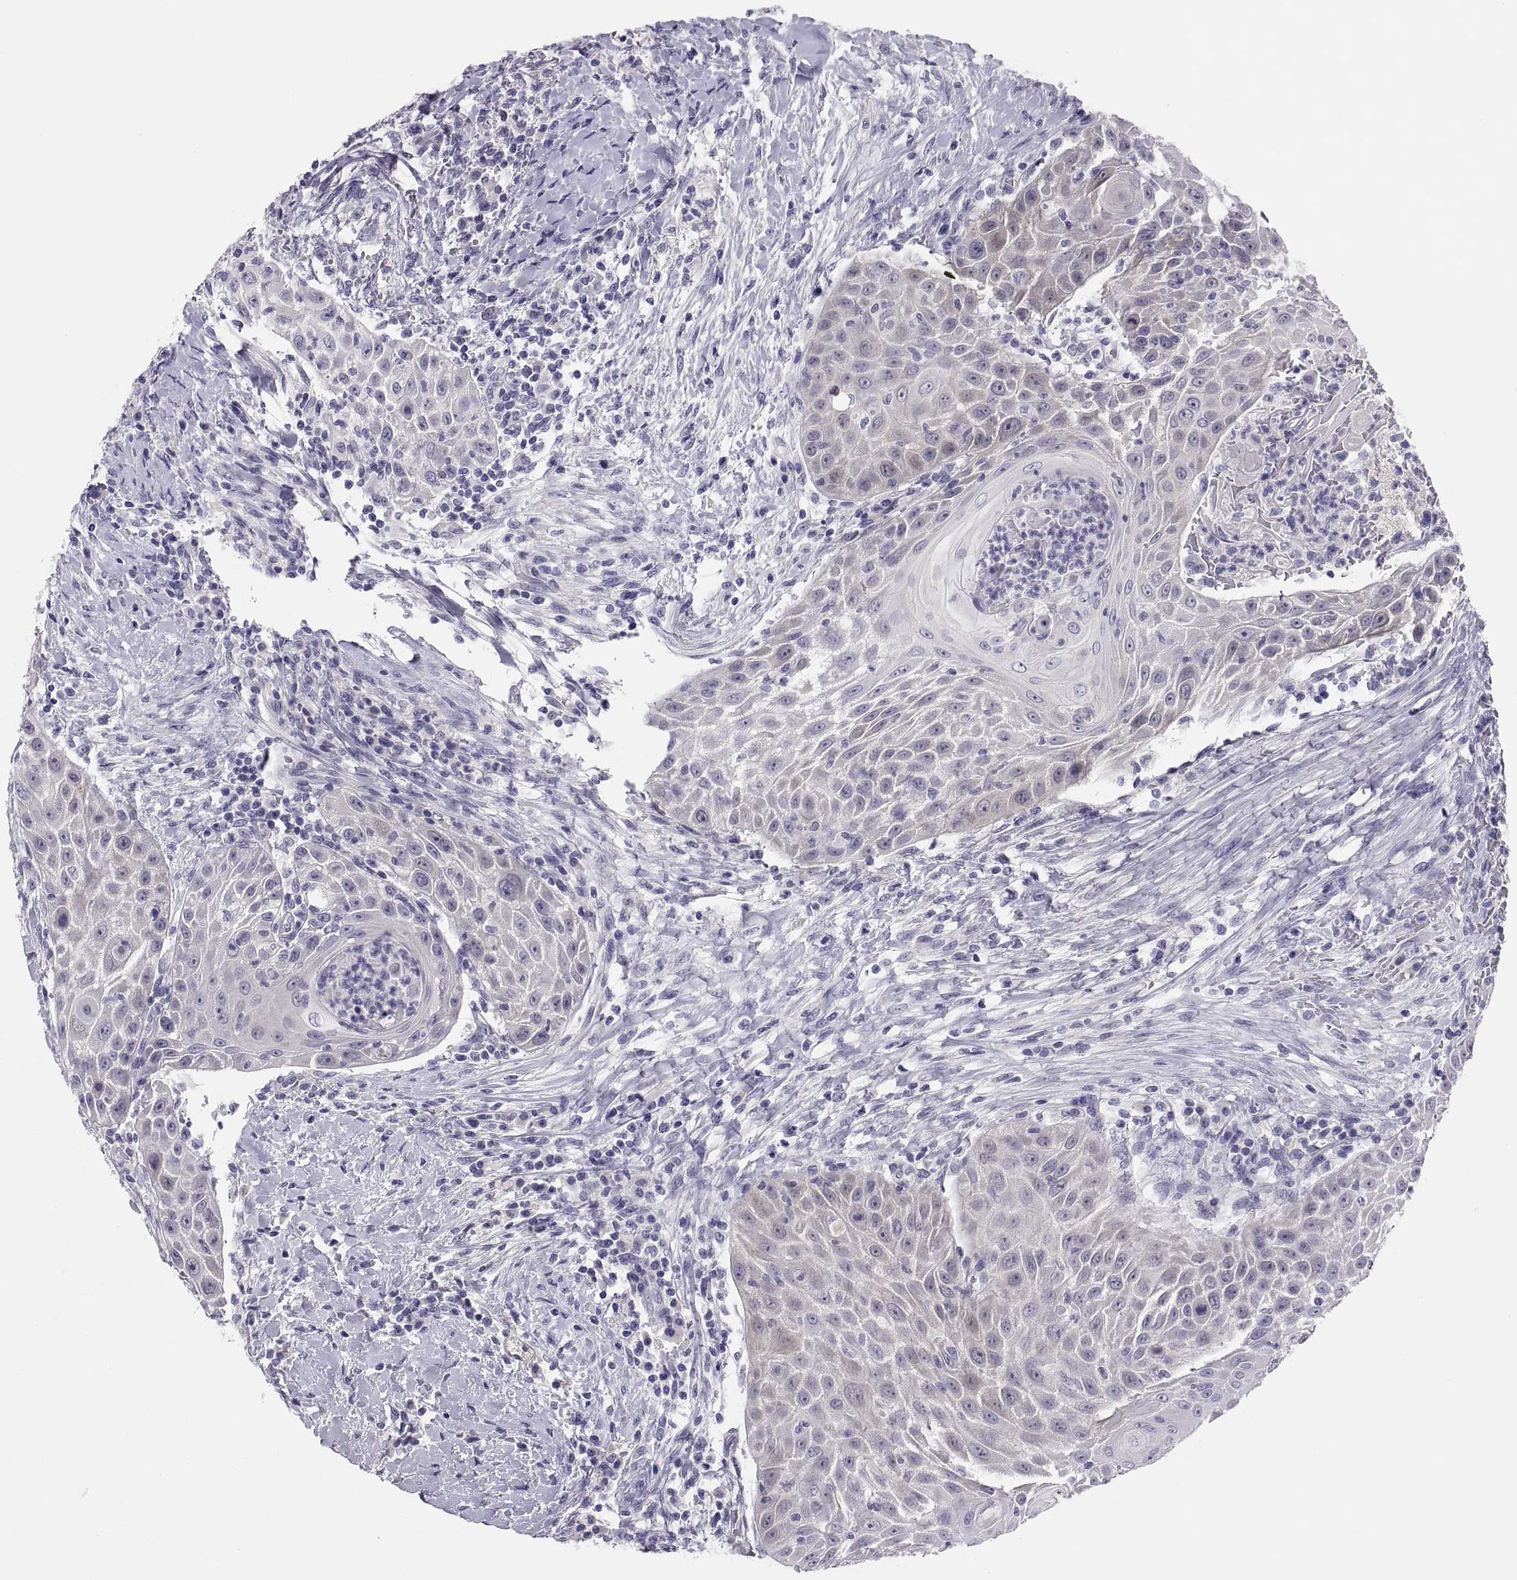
{"staining": {"intensity": "negative", "quantity": "none", "location": "none"}, "tissue": "head and neck cancer", "cell_type": "Tumor cells", "image_type": "cancer", "snomed": [{"axis": "morphology", "description": "Squamous cell carcinoma, NOS"}, {"axis": "topography", "description": "Head-Neck"}], "caption": "There is no significant expression in tumor cells of head and neck cancer. (DAB (3,3'-diaminobenzidine) immunohistochemistry visualized using brightfield microscopy, high magnification).", "gene": "STRC", "patient": {"sex": "male", "age": 69}}